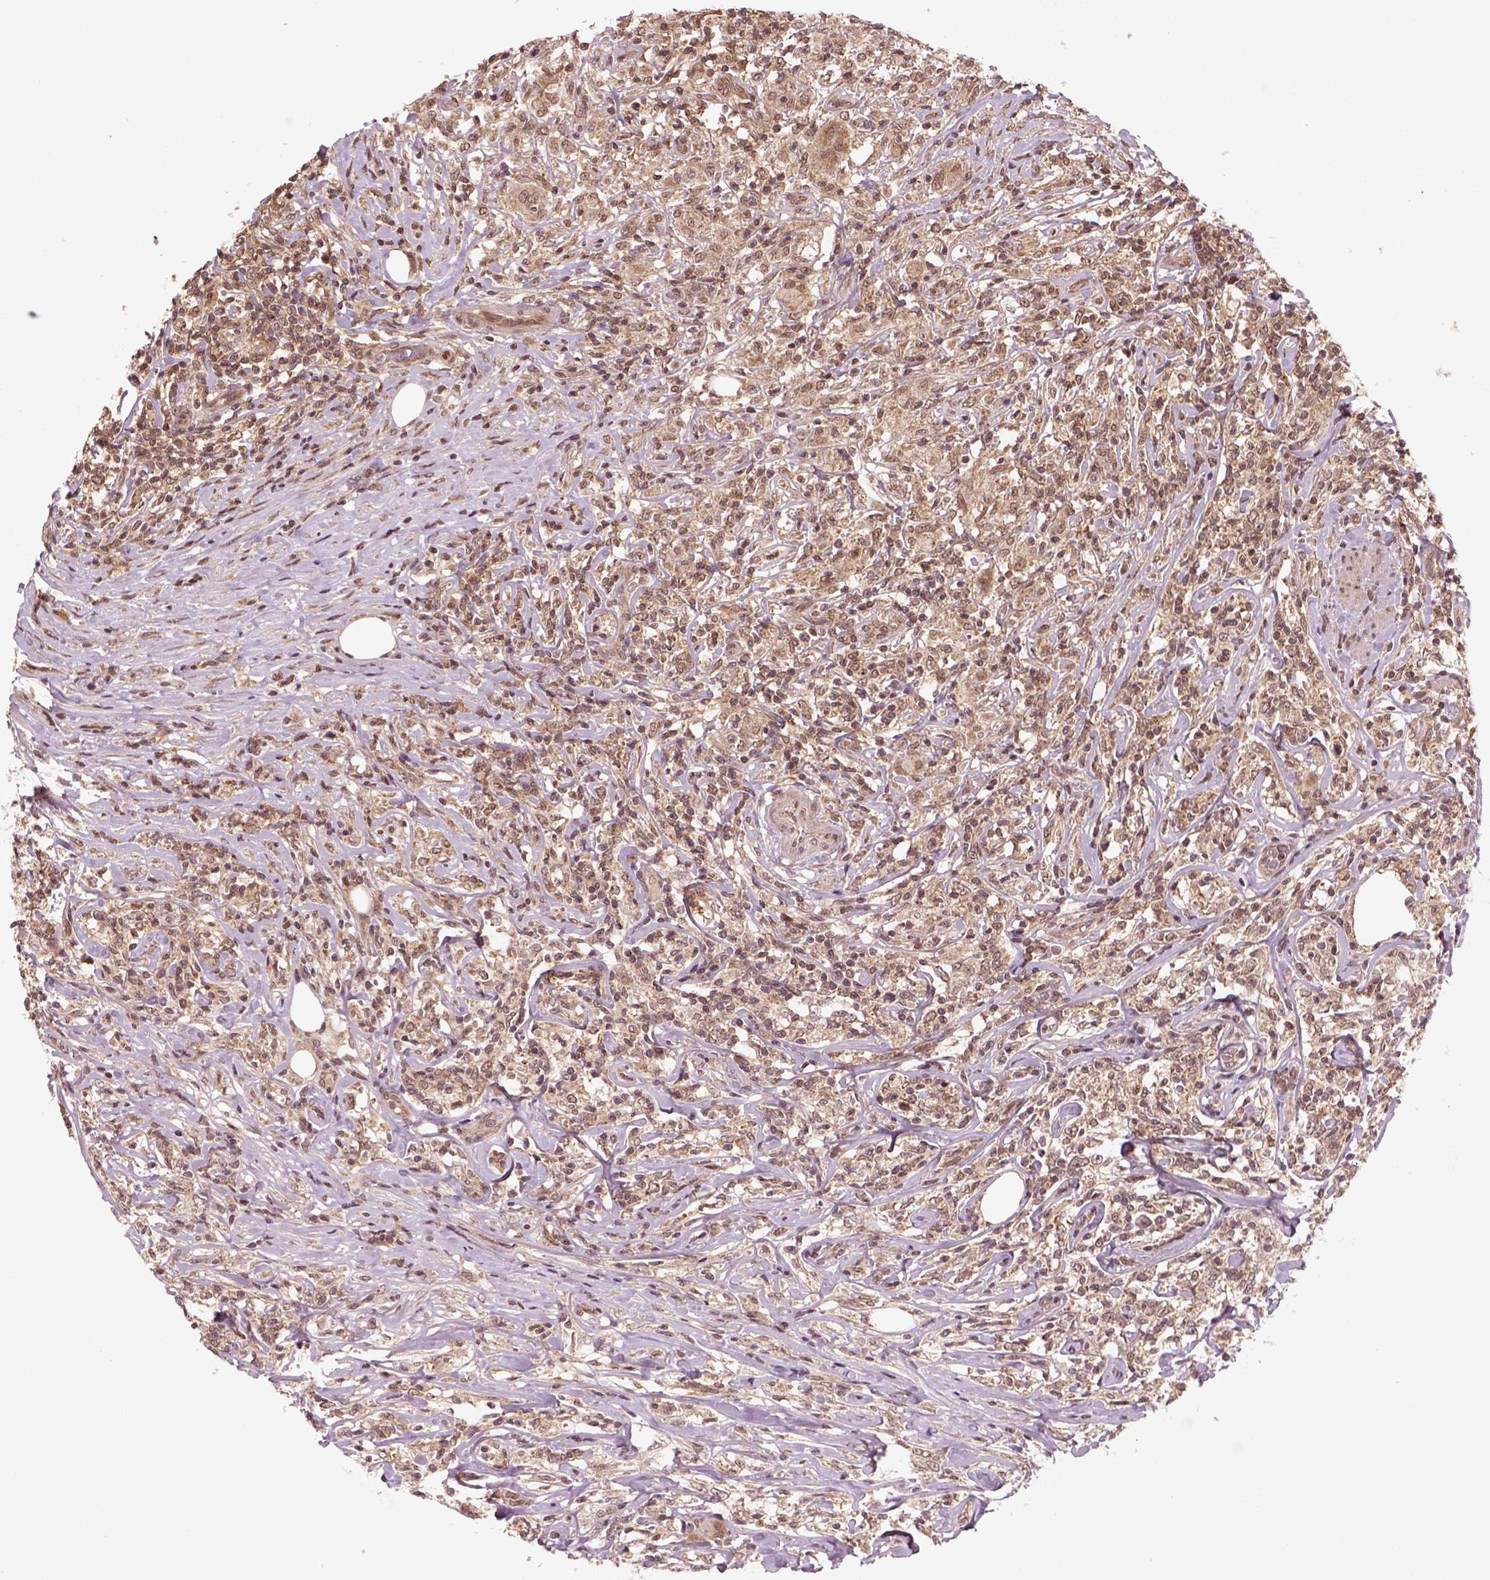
{"staining": {"intensity": "moderate", "quantity": ">75%", "location": "cytoplasmic/membranous"}, "tissue": "lymphoma", "cell_type": "Tumor cells", "image_type": "cancer", "snomed": [{"axis": "morphology", "description": "Malignant lymphoma, non-Hodgkin's type, High grade"}, {"axis": "topography", "description": "Lymph node"}], "caption": "High-power microscopy captured an immunohistochemistry histopathology image of malignant lymphoma, non-Hodgkin's type (high-grade), revealing moderate cytoplasmic/membranous staining in about >75% of tumor cells.", "gene": "NUDT9", "patient": {"sex": "female", "age": 84}}